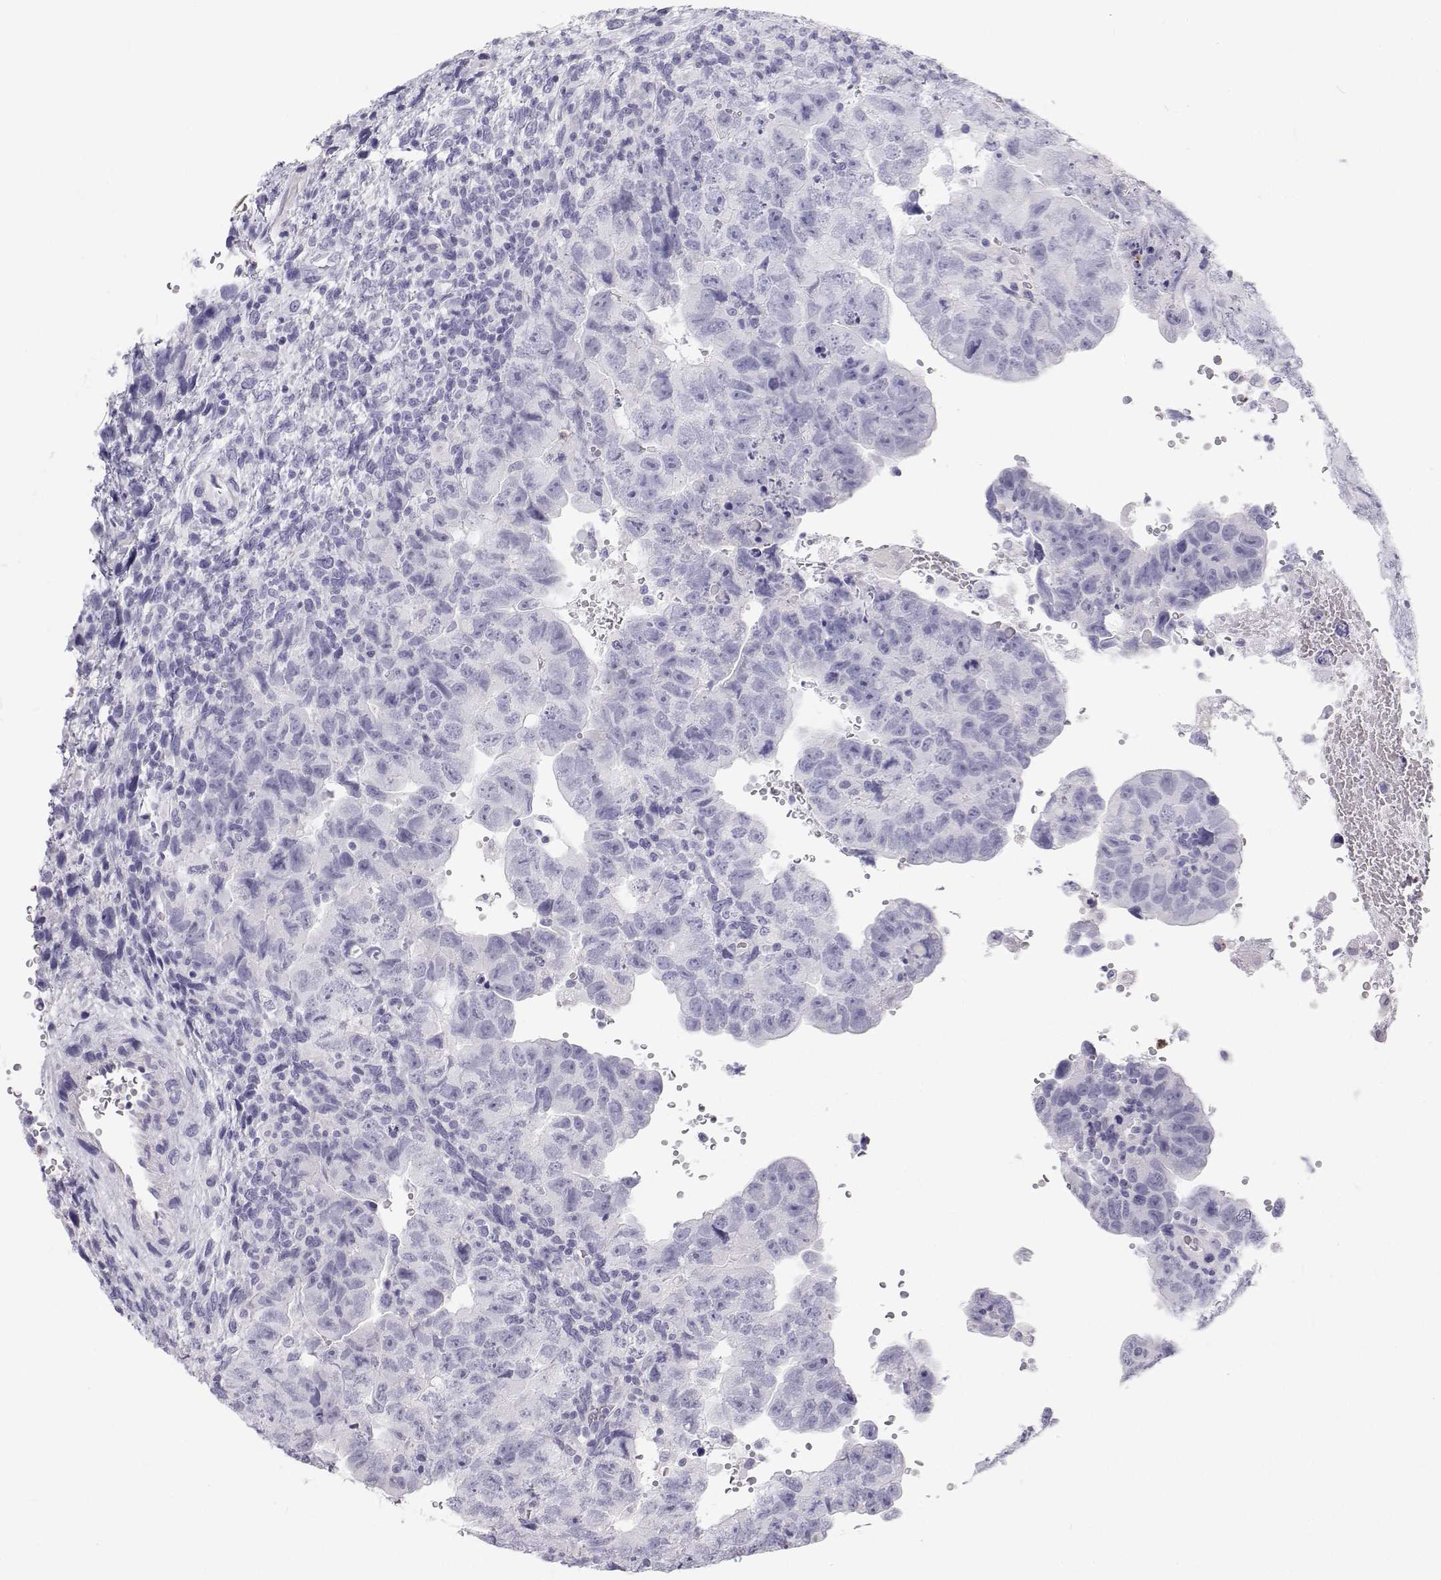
{"staining": {"intensity": "negative", "quantity": "none", "location": "none"}, "tissue": "testis cancer", "cell_type": "Tumor cells", "image_type": "cancer", "snomed": [{"axis": "morphology", "description": "Carcinoma, Embryonal, NOS"}, {"axis": "topography", "description": "Testis"}], "caption": "The photomicrograph demonstrates no staining of tumor cells in embryonal carcinoma (testis).", "gene": "SFTPB", "patient": {"sex": "male", "age": 24}}